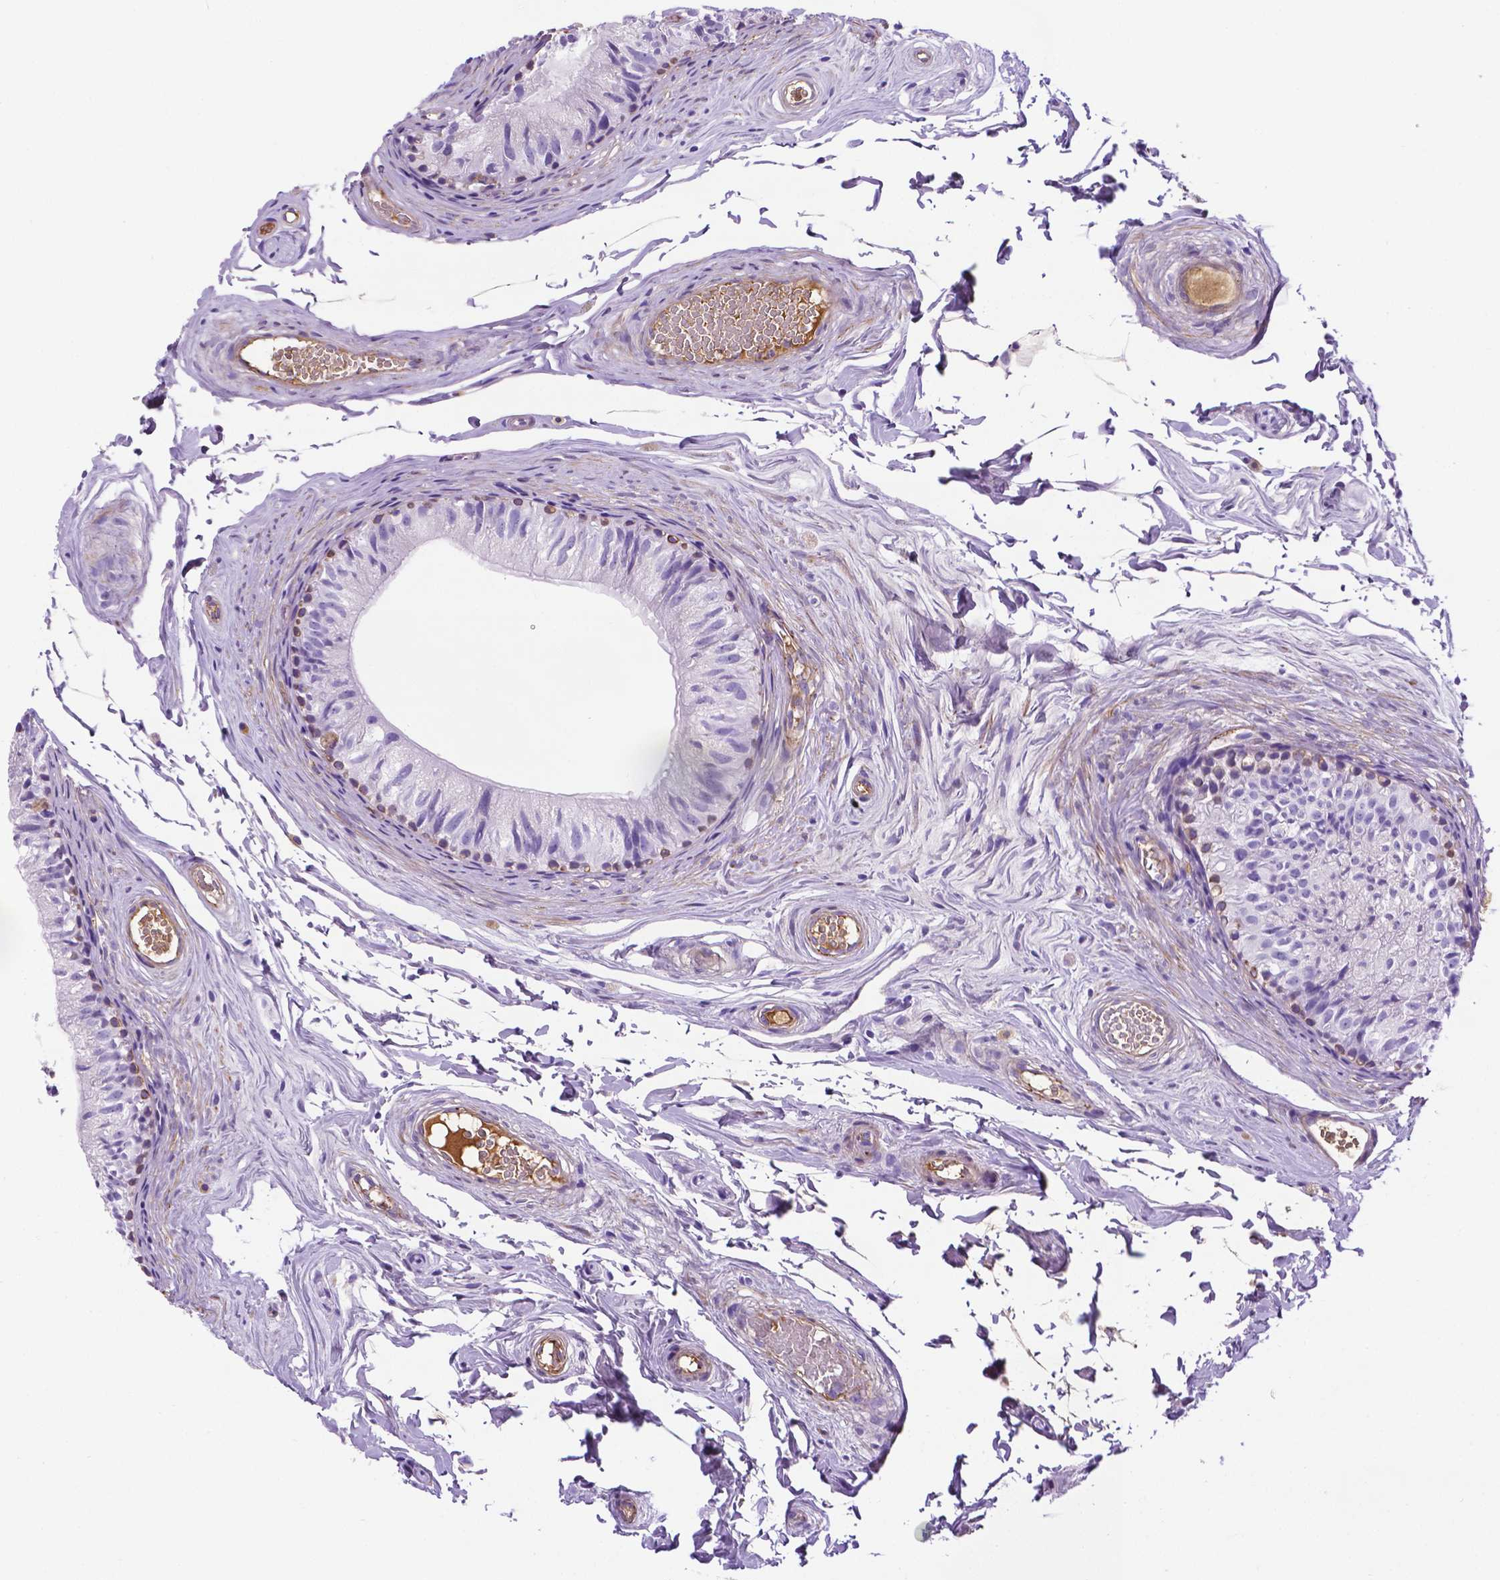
{"staining": {"intensity": "moderate", "quantity": "<25%", "location": "cytoplasmic/membranous"}, "tissue": "epididymis", "cell_type": "Glandular cells", "image_type": "normal", "snomed": [{"axis": "morphology", "description": "Normal tissue, NOS"}, {"axis": "topography", "description": "Epididymis"}], "caption": "Protein staining by immunohistochemistry exhibits moderate cytoplasmic/membranous expression in about <25% of glandular cells in normal epididymis.", "gene": "APOE", "patient": {"sex": "male", "age": 45}}